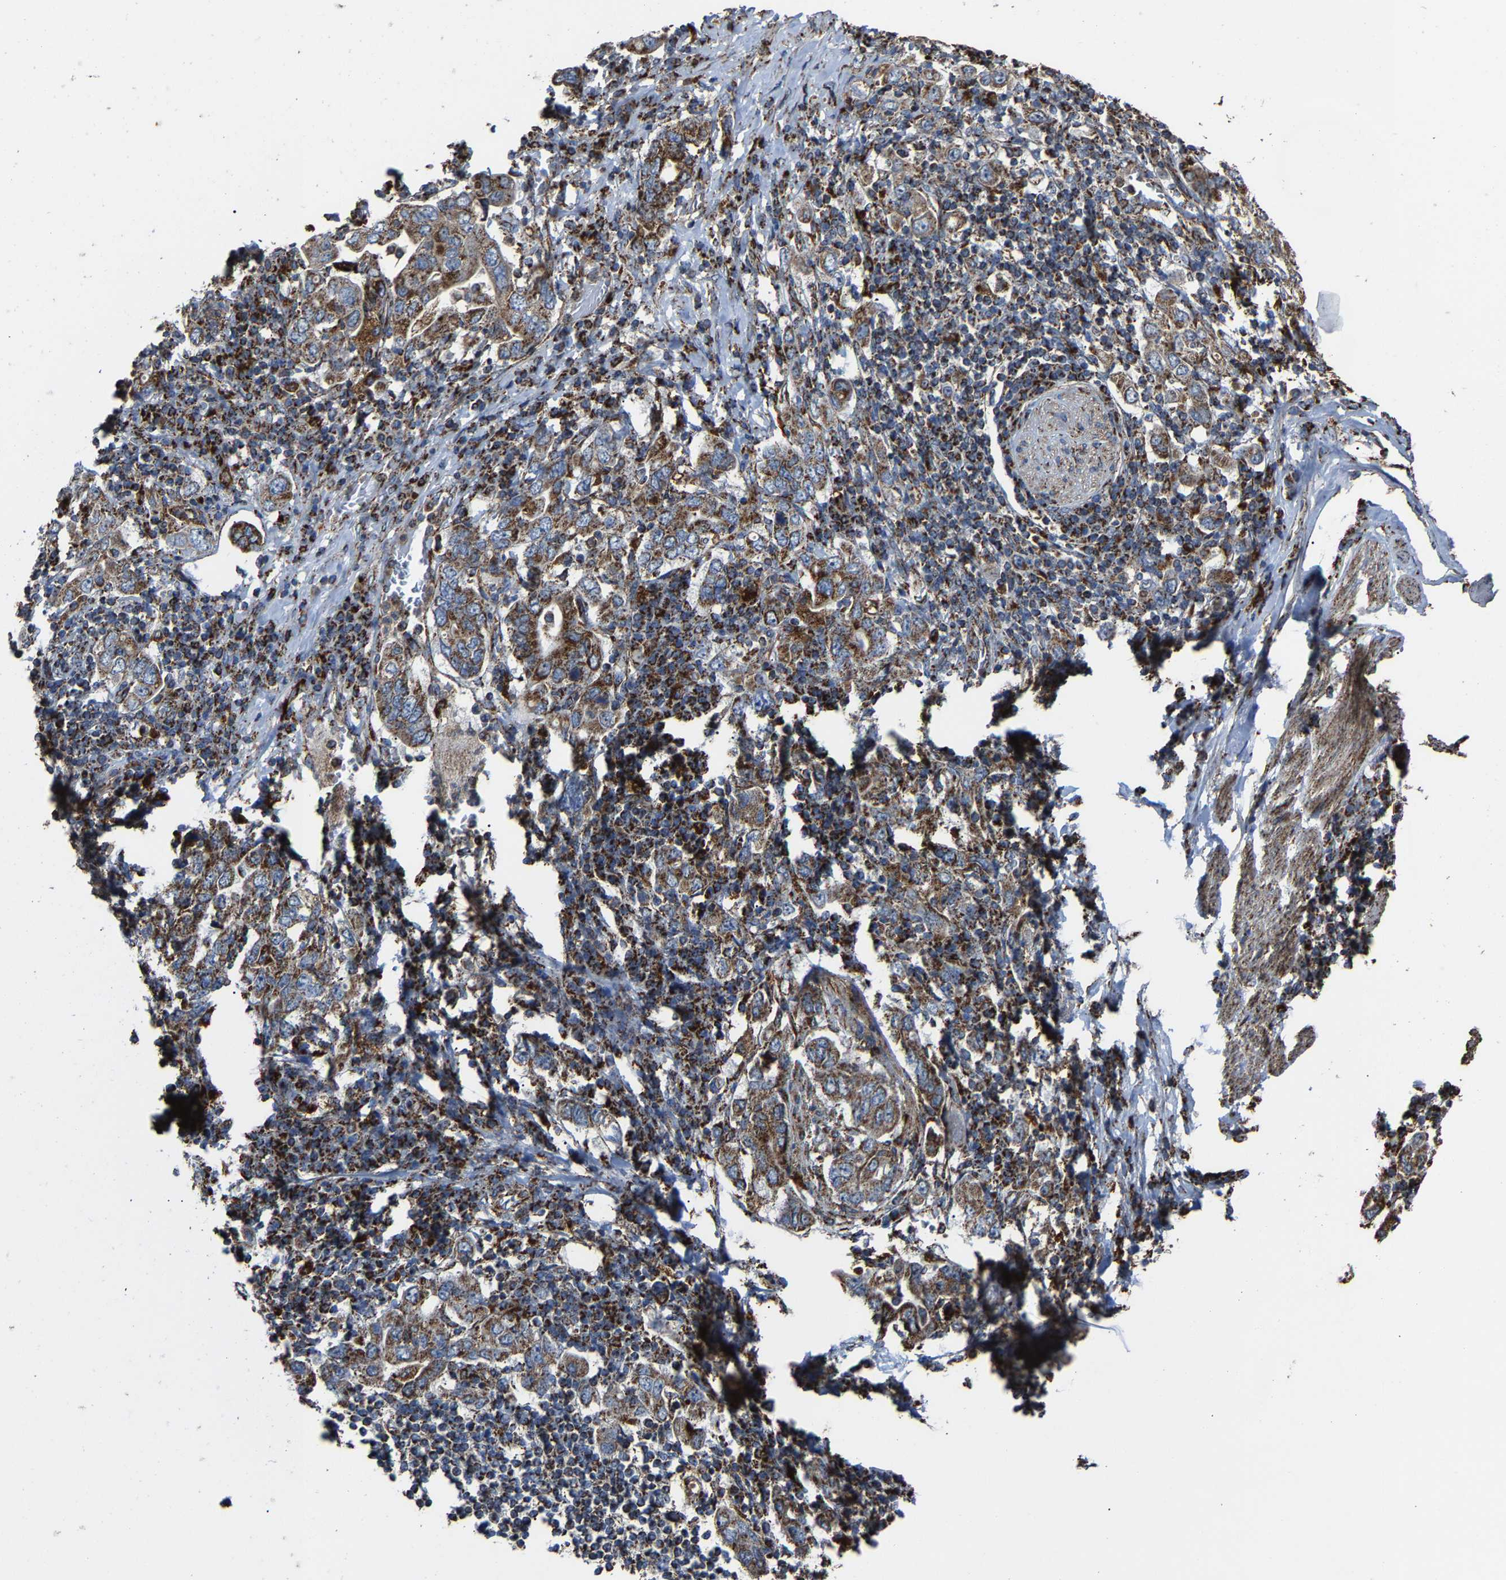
{"staining": {"intensity": "moderate", "quantity": ">75%", "location": "cytoplasmic/membranous"}, "tissue": "stomach cancer", "cell_type": "Tumor cells", "image_type": "cancer", "snomed": [{"axis": "morphology", "description": "Adenocarcinoma, NOS"}, {"axis": "topography", "description": "Stomach, upper"}], "caption": "About >75% of tumor cells in human stomach cancer display moderate cytoplasmic/membranous protein positivity as visualized by brown immunohistochemical staining.", "gene": "NDUFV3", "patient": {"sex": "male", "age": 62}}